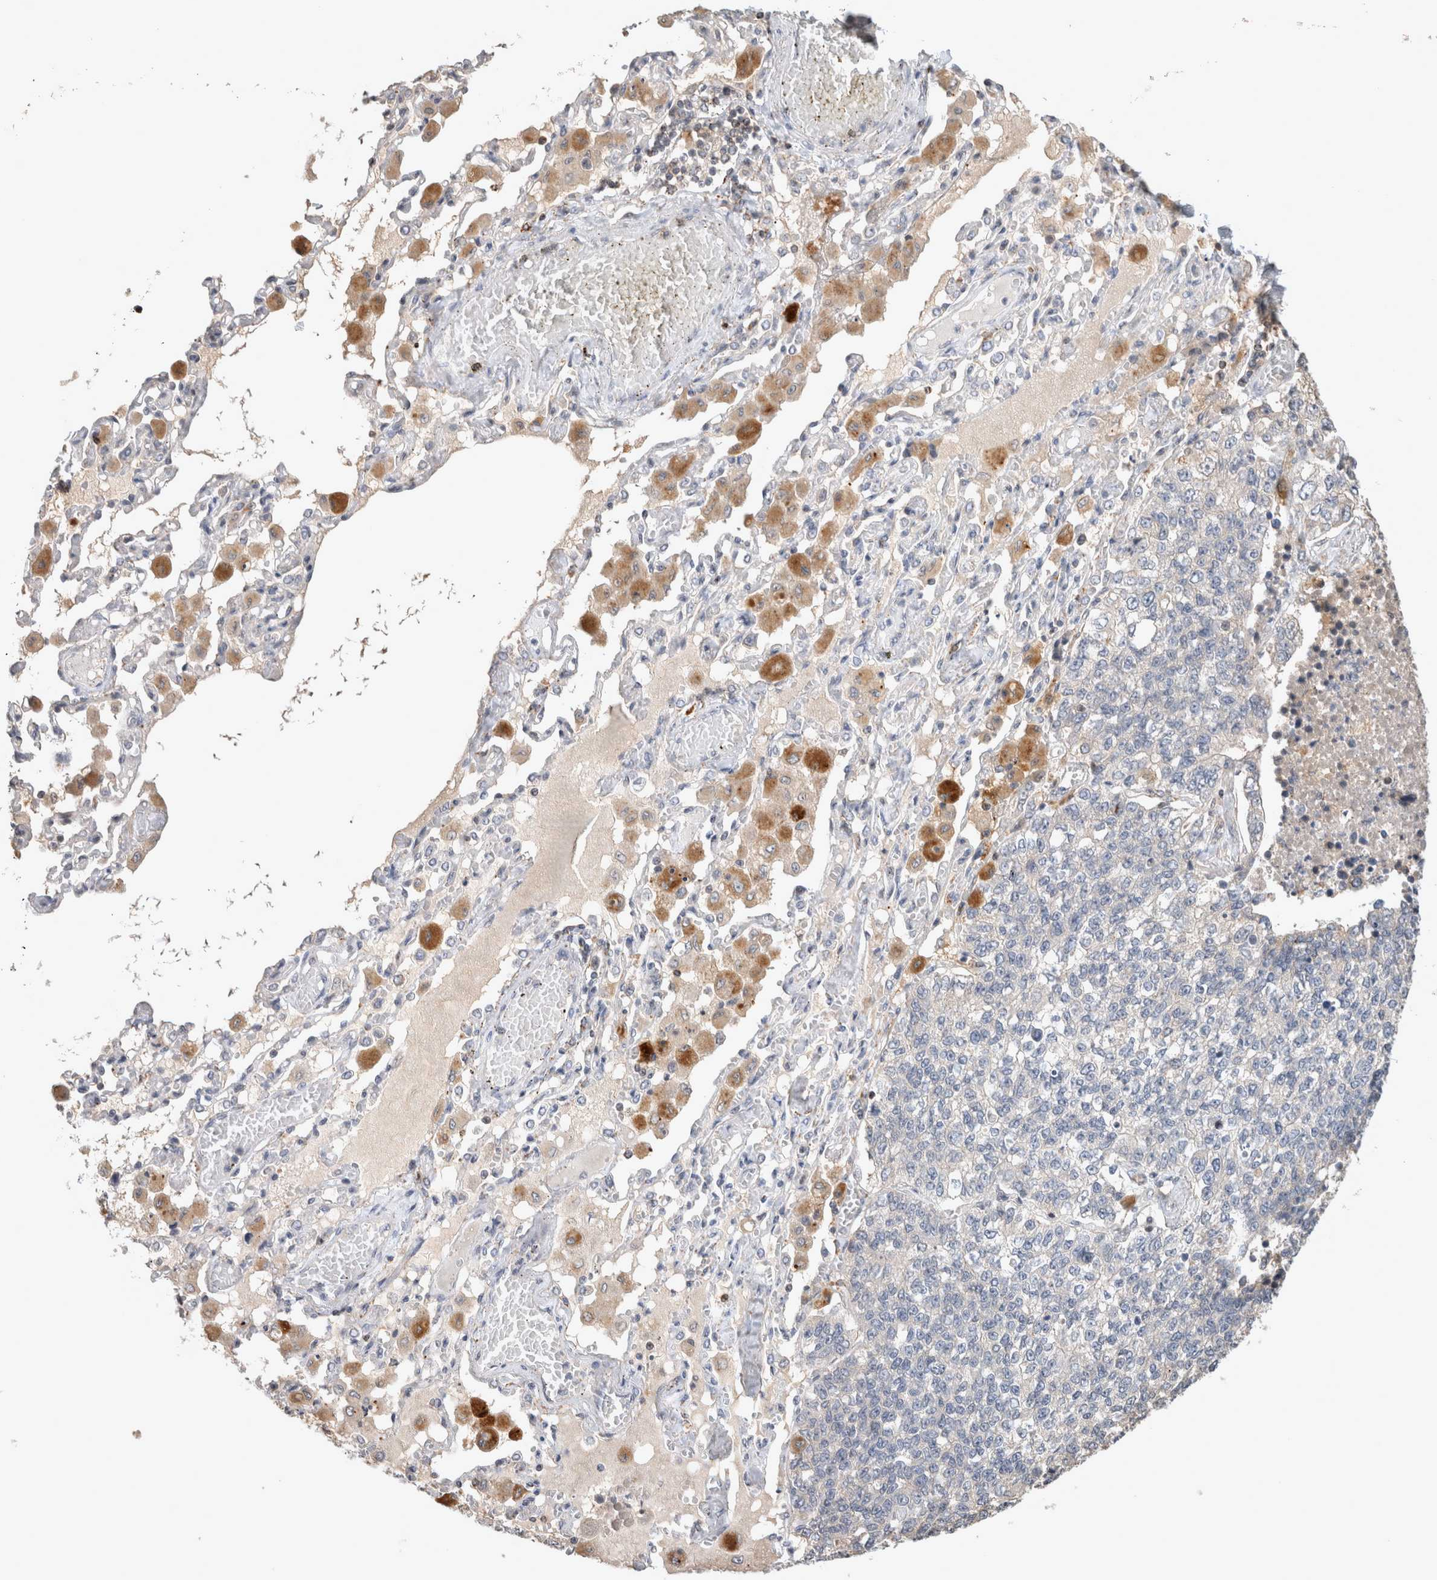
{"staining": {"intensity": "negative", "quantity": "none", "location": "none"}, "tissue": "lung cancer", "cell_type": "Tumor cells", "image_type": "cancer", "snomed": [{"axis": "morphology", "description": "Adenocarcinoma, NOS"}, {"axis": "topography", "description": "Lung"}], "caption": "This is an immunohistochemistry histopathology image of human adenocarcinoma (lung). There is no positivity in tumor cells.", "gene": "SERAC1", "patient": {"sex": "male", "age": 49}}